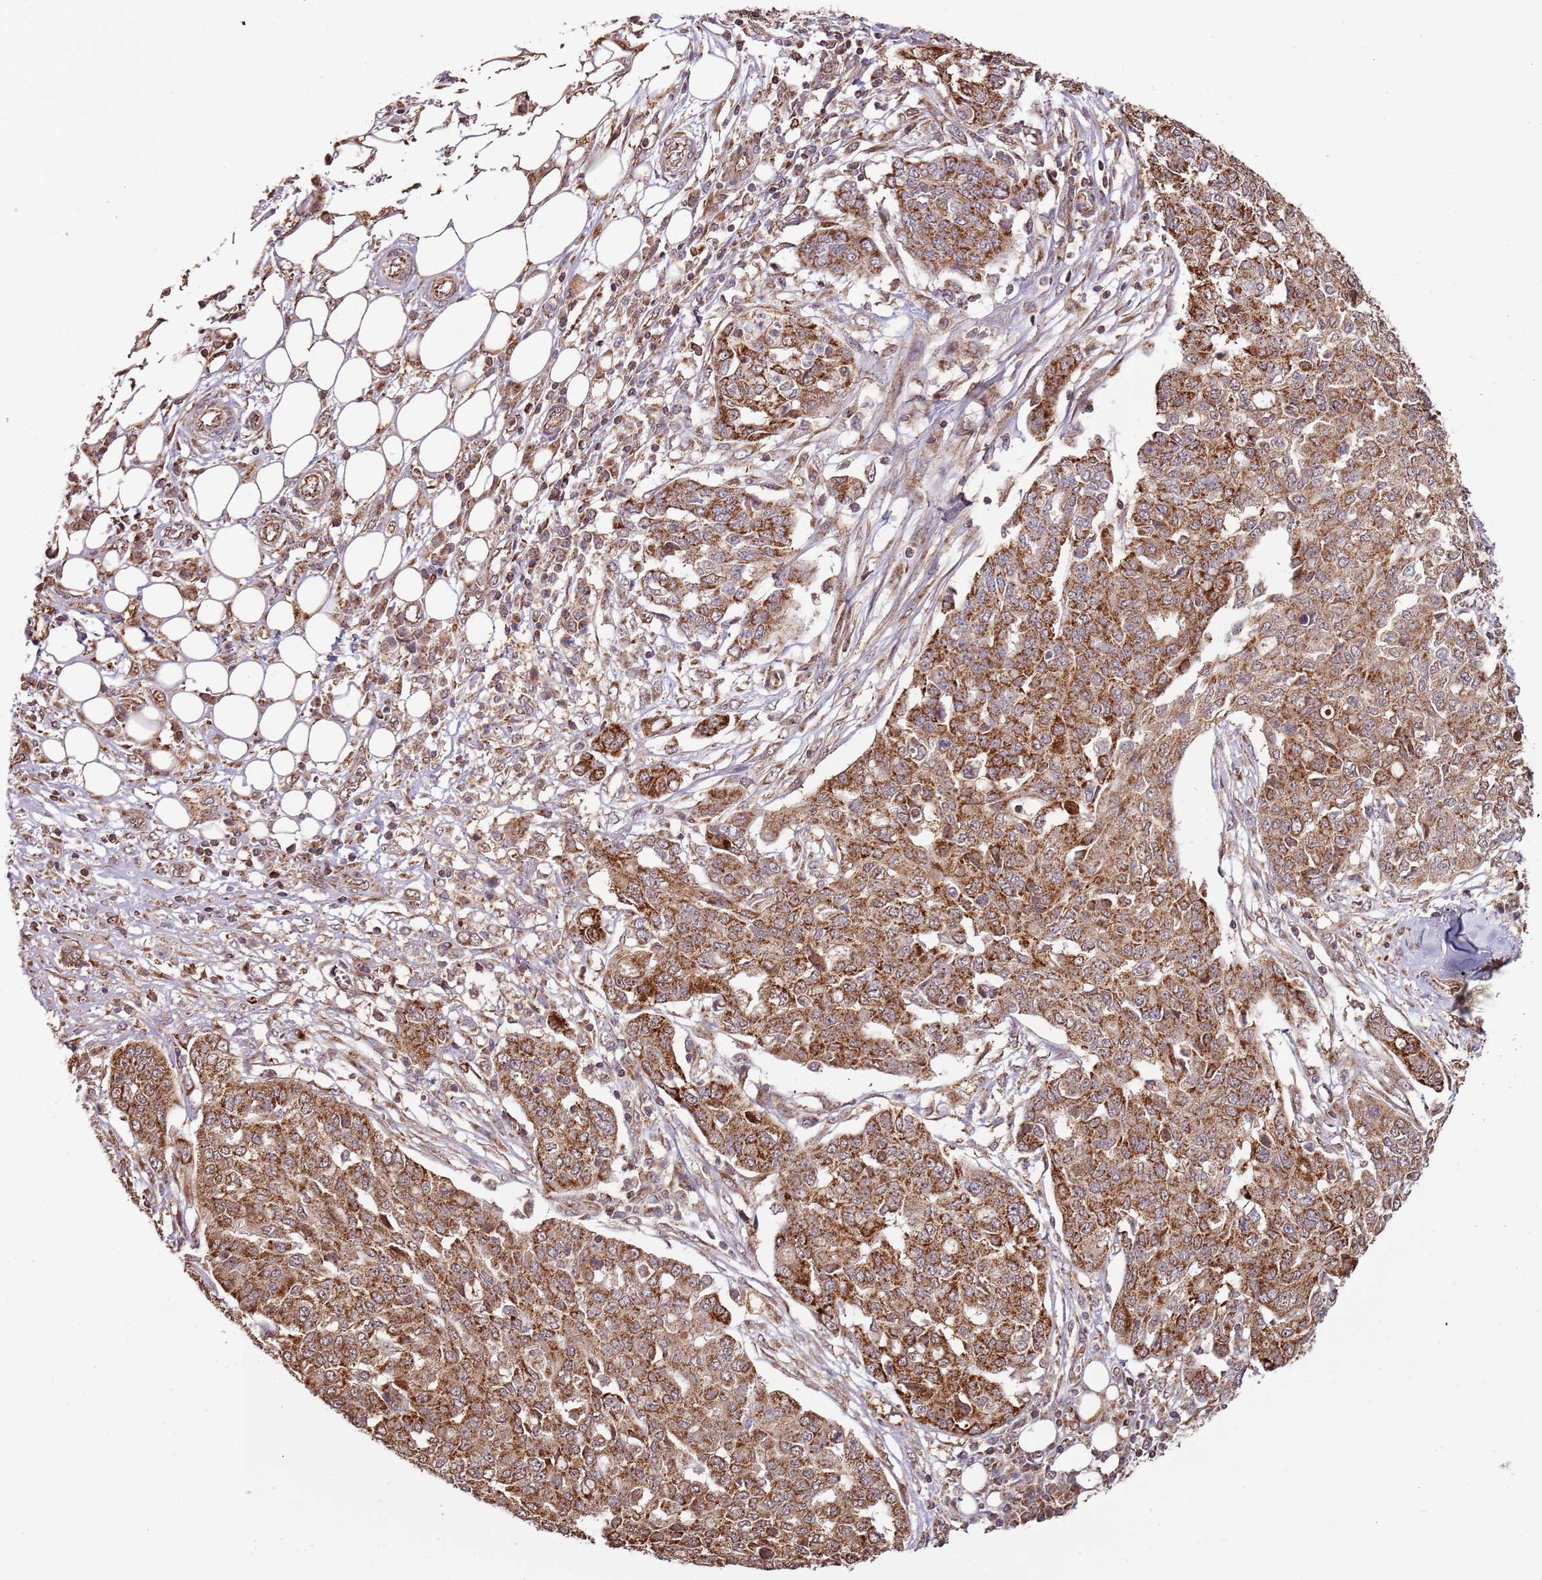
{"staining": {"intensity": "strong", "quantity": ">75%", "location": "cytoplasmic/membranous"}, "tissue": "ovarian cancer", "cell_type": "Tumor cells", "image_type": "cancer", "snomed": [{"axis": "morphology", "description": "Cystadenocarcinoma, serous, NOS"}, {"axis": "topography", "description": "Soft tissue"}, {"axis": "topography", "description": "Ovary"}], "caption": "A brown stain shows strong cytoplasmic/membranous positivity of a protein in ovarian serous cystadenocarcinoma tumor cells.", "gene": "IL17RD", "patient": {"sex": "female", "age": 57}}